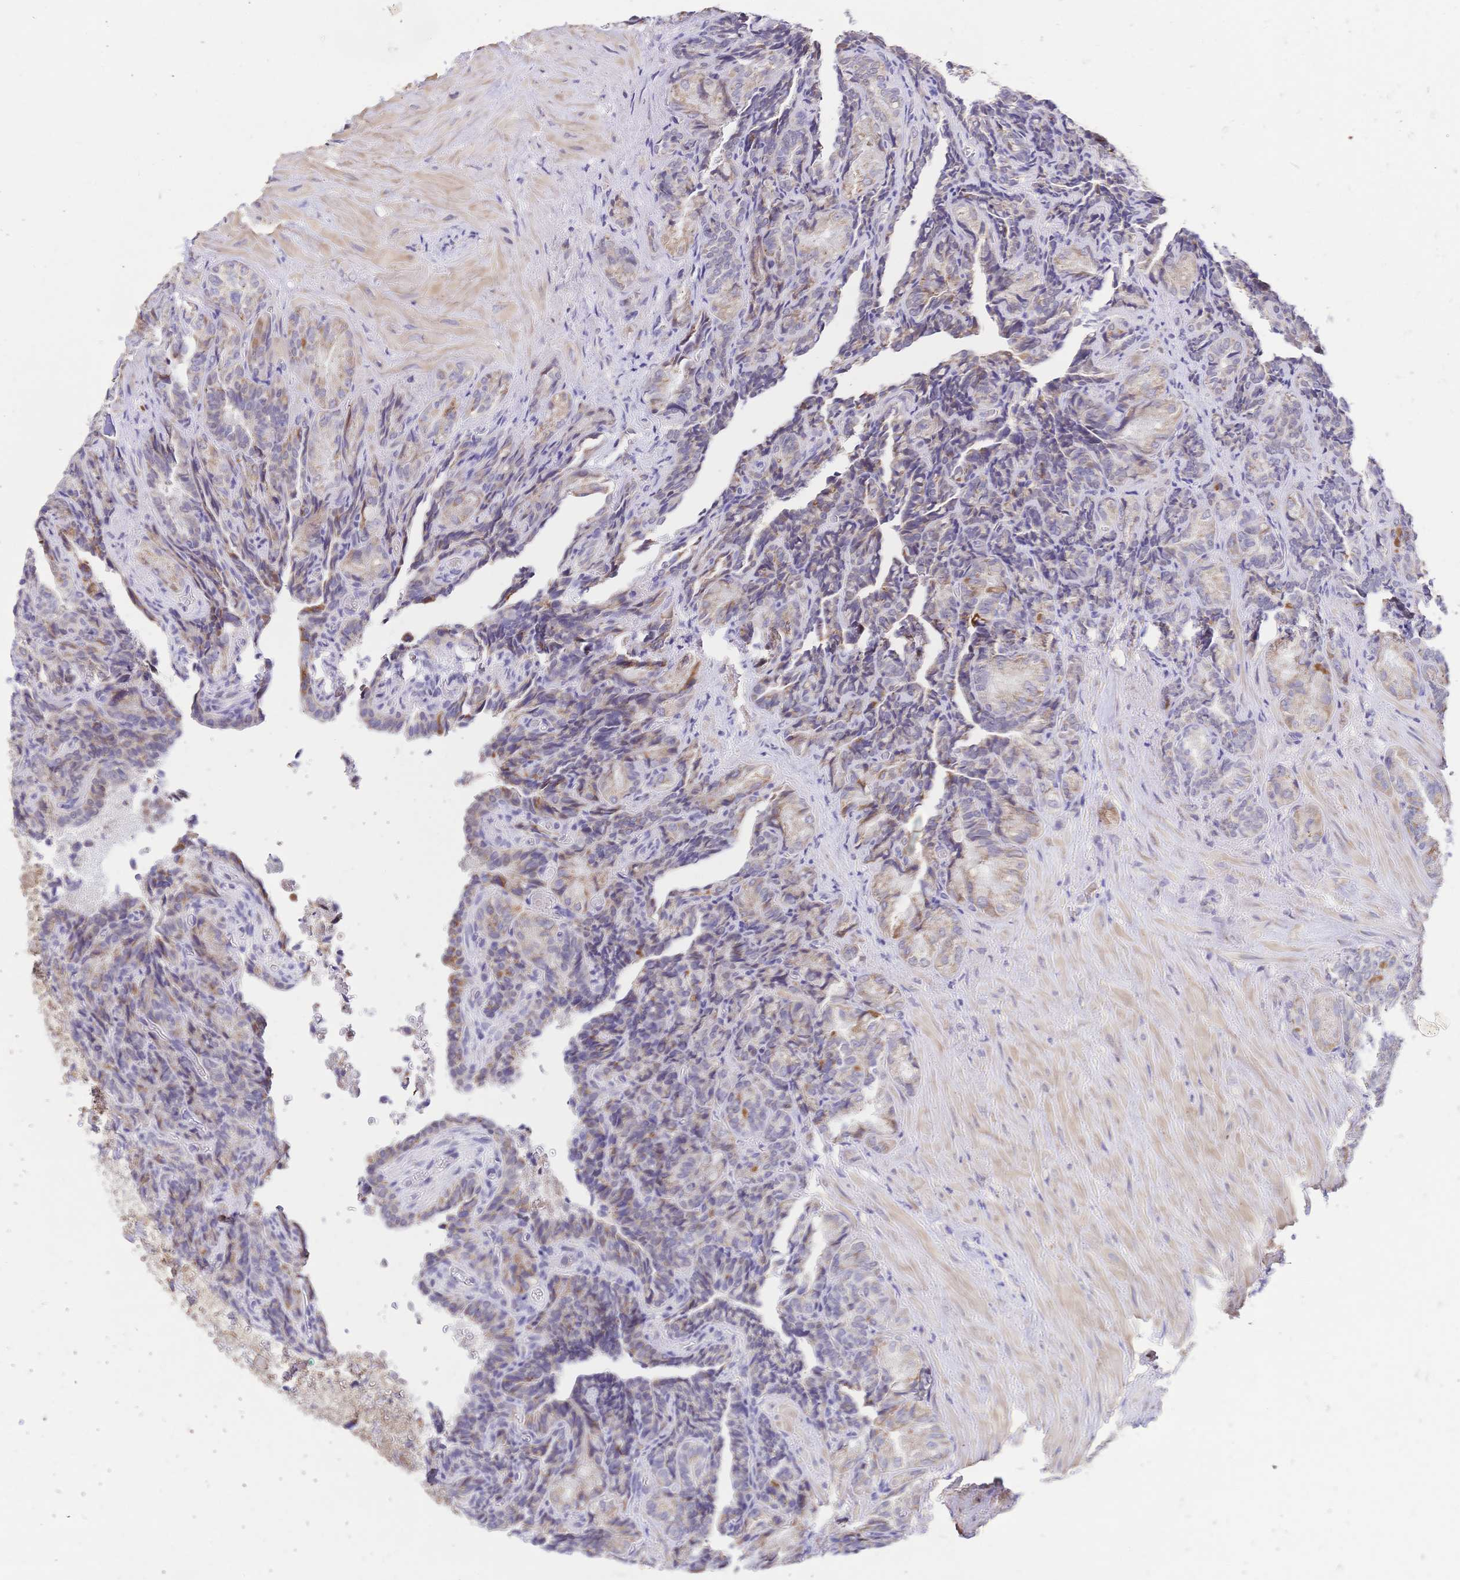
{"staining": {"intensity": "weak", "quantity": "25%-75%", "location": "cytoplasmic/membranous"}, "tissue": "seminal vesicle", "cell_type": "Glandular cells", "image_type": "normal", "snomed": [{"axis": "morphology", "description": "Normal tissue, NOS"}, {"axis": "topography", "description": "Seminal veicle"}], "caption": "Normal seminal vesicle exhibits weak cytoplasmic/membranous positivity in about 25%-75% of glandular cells Using DAB (3,3'-diaminobenzidine) (brown) and hematoxylin (blue) stains, captured at high magnification using brightfield microscopy..", "gene": "CLEC18A", "patient": {"sex": "male", "age": 68}}